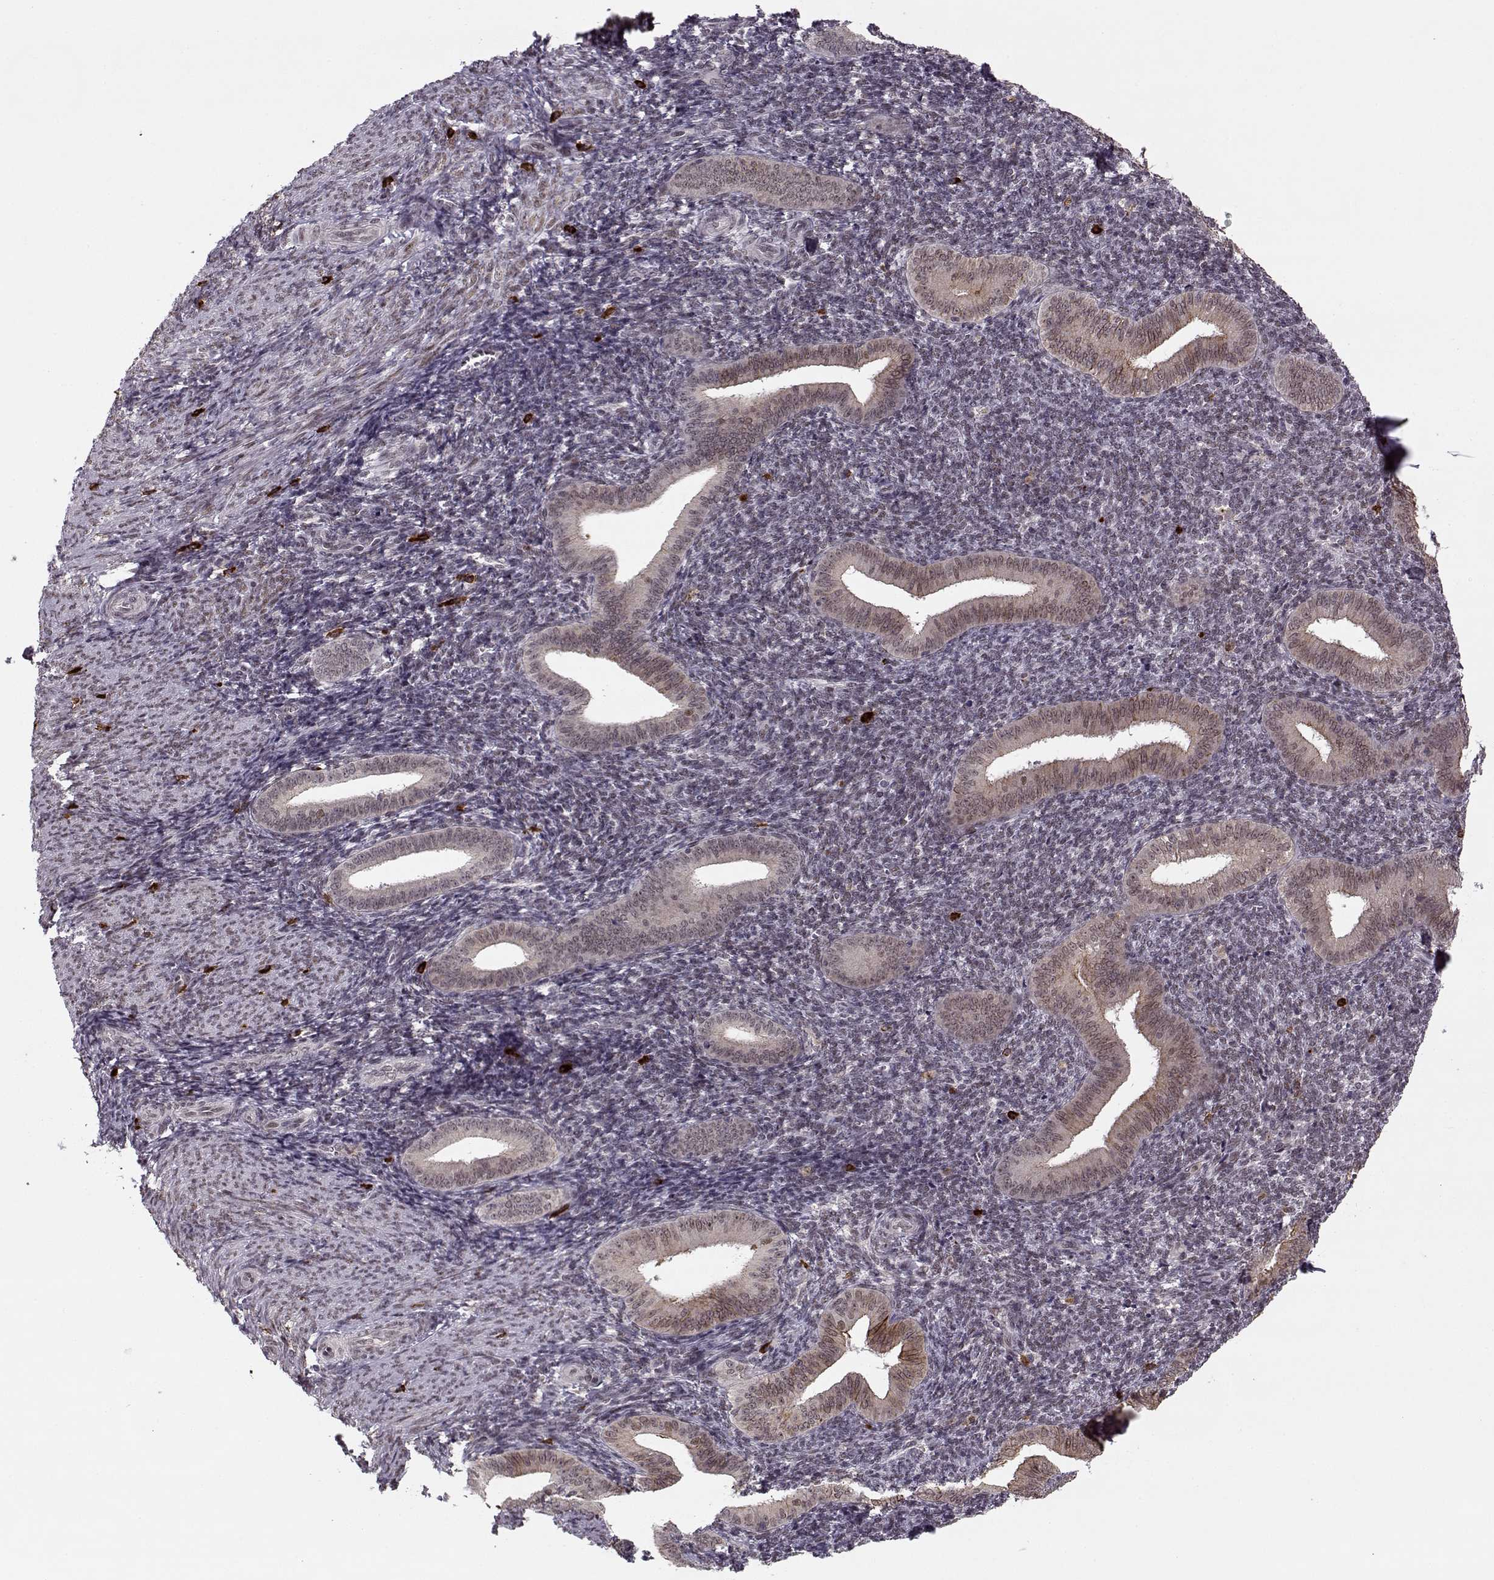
{"staining": {"intensity": "negative", "quantity": "none", "location": "none"}, "tissue": "endometrium", "cell_type": "Cells in endometrial stroma", "image_type": "normal", "snomed": [{"axis": "morphology", "description": "Normal tissue, NOS"}, {"axis": "topography", "description": "Endometrium"}], "caption": "An immunohistochemistry micrograph of unremarkable endometrium is shown. There is no staining in cells in endometrial stroma of endometrium. (DAB immunohistochemistry, high magnification).", "gene": "DENND4B", "patient": {"sex": "female", "age": 25}}